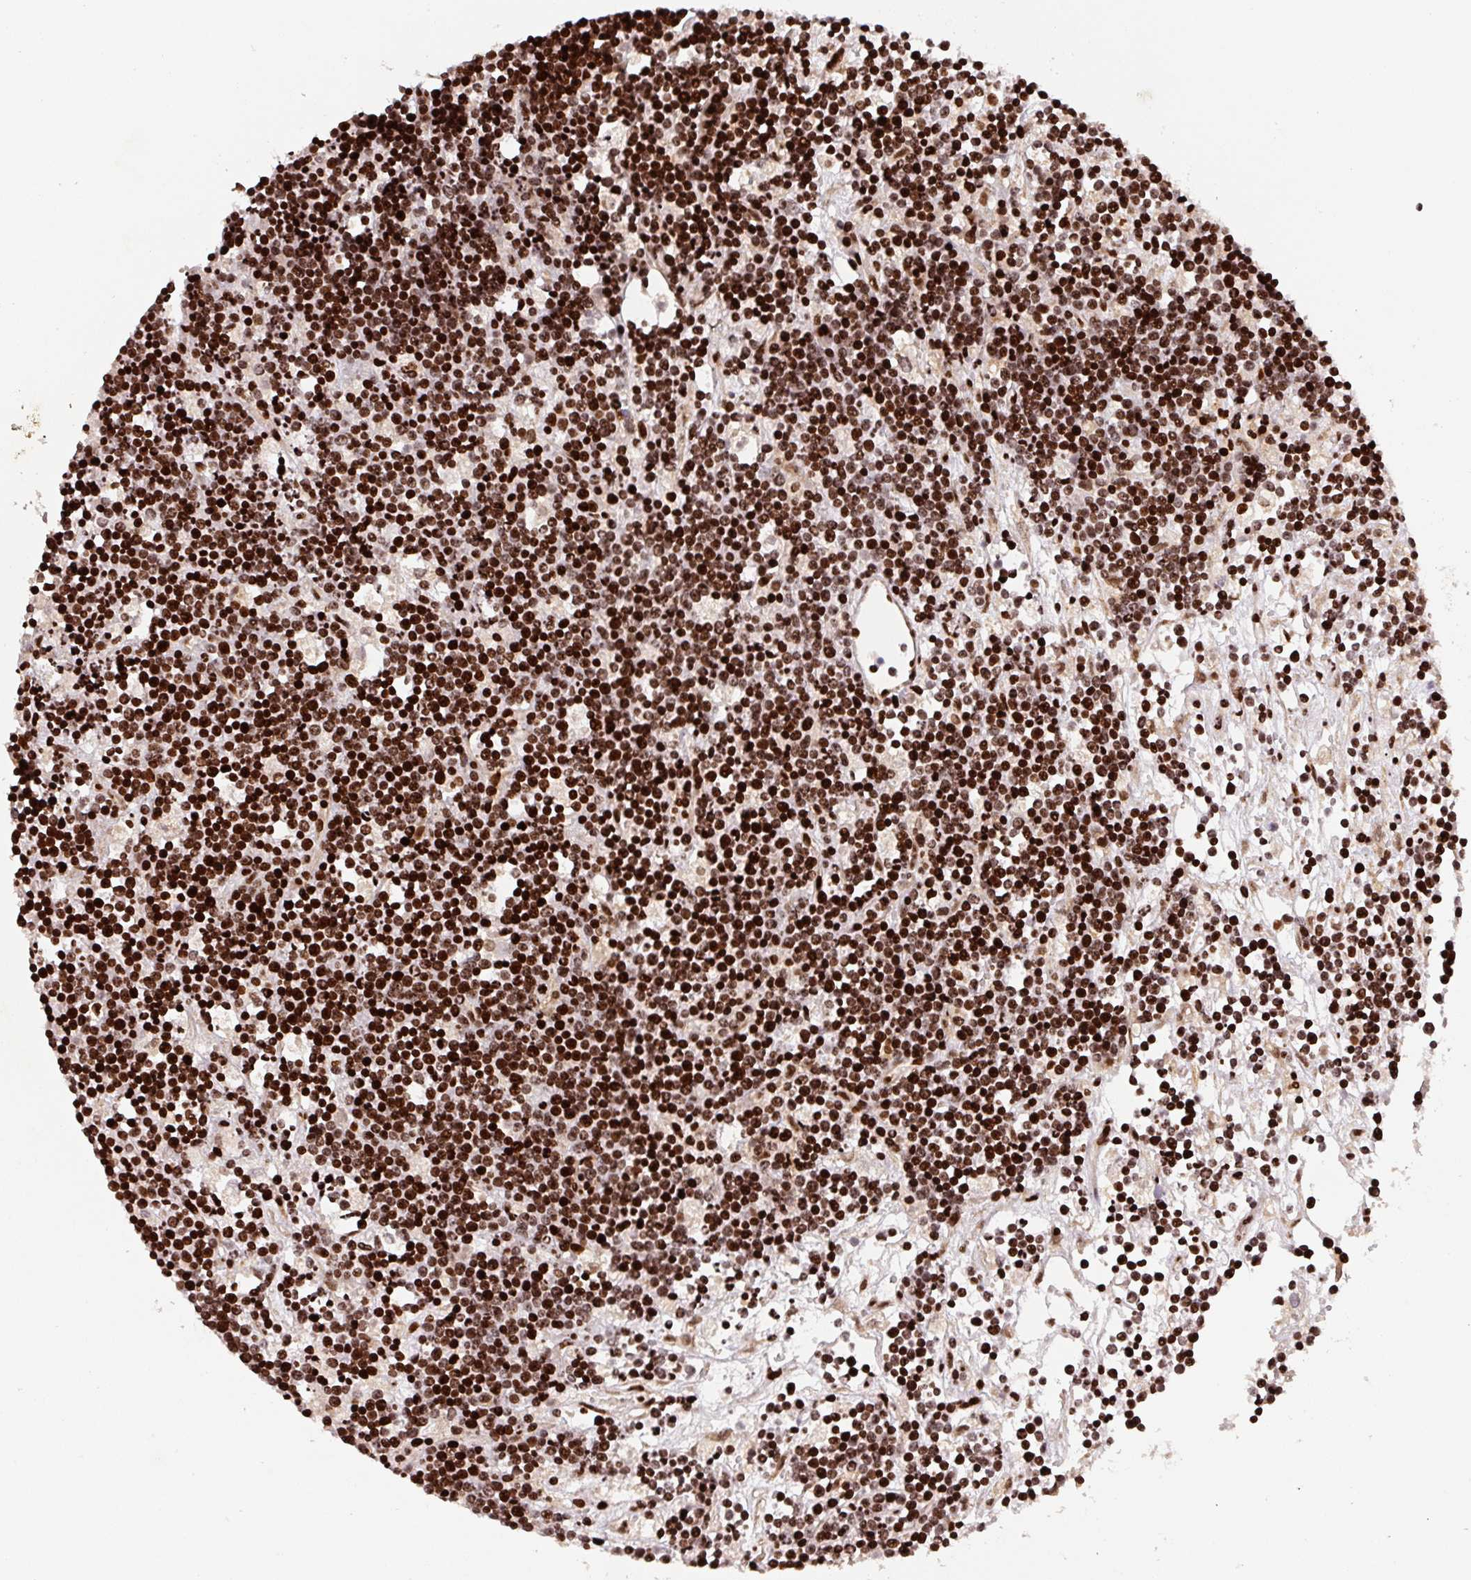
{"staining": {"intensity": "strong", "quantity": "25%-75%", "location": "nuclear"}, "tissue": "lymphoma", "cell_type": "Tumor cells", "image_type": "cancer", "snomed": [{"axis": "morphology", "description": "Malignant lymphoma, non-Hodgkin's type, High grade"}, {"axis": "topography", "description": "Ovary"}], "caption": "Malignant lymphoma, non-Hodgkin's type (high-grade) stained for a protein (brown) demonstrates strong nuclear positive positivity in approximately 25%-75% of tumor cells.", "gene": "PYDC2", "patient": {"sex": "female", "age": 56}}